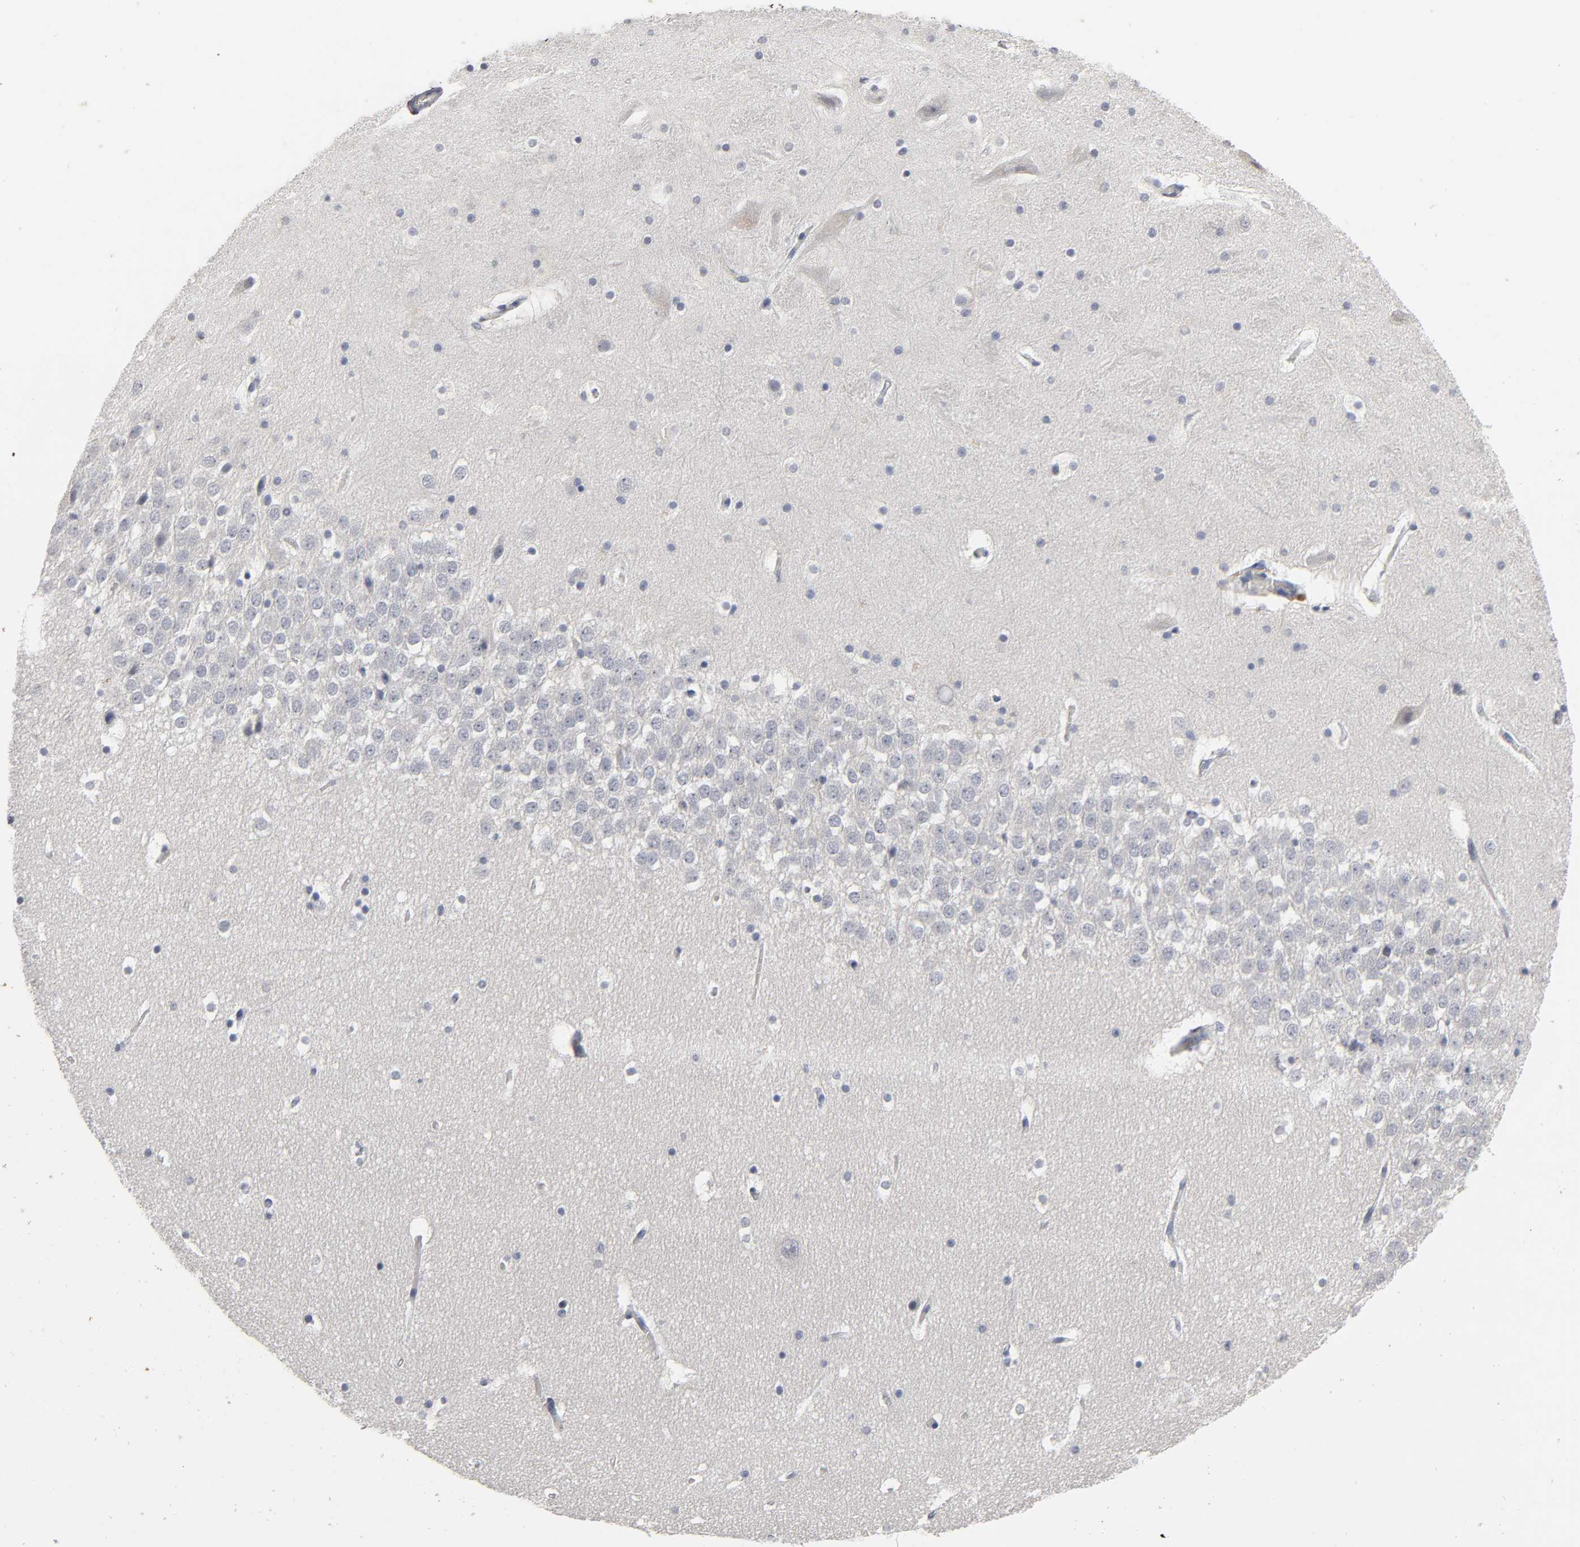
{"staining": {"intensity": "negative", "quantity": "none", "location": "none"}, "tissue": "hippocampus", "cell_type": "Glial cells", "image_type": "normal", "snomed": [{"axis": "morphology", "description": "Normal tissue, NOS"}, {"axis": "topography", "description": "Hippocampus"}], "caption": "Histopathology image shows no protein staining in glial cells of unremarkable hippocampus. (DAB (3,3'-diaminobenzidine) immunohistochemistry visualized using brightfield microscopy, high magnification).", "gene": "TCAP", "patient": {"sex": "male", "age": 45}}